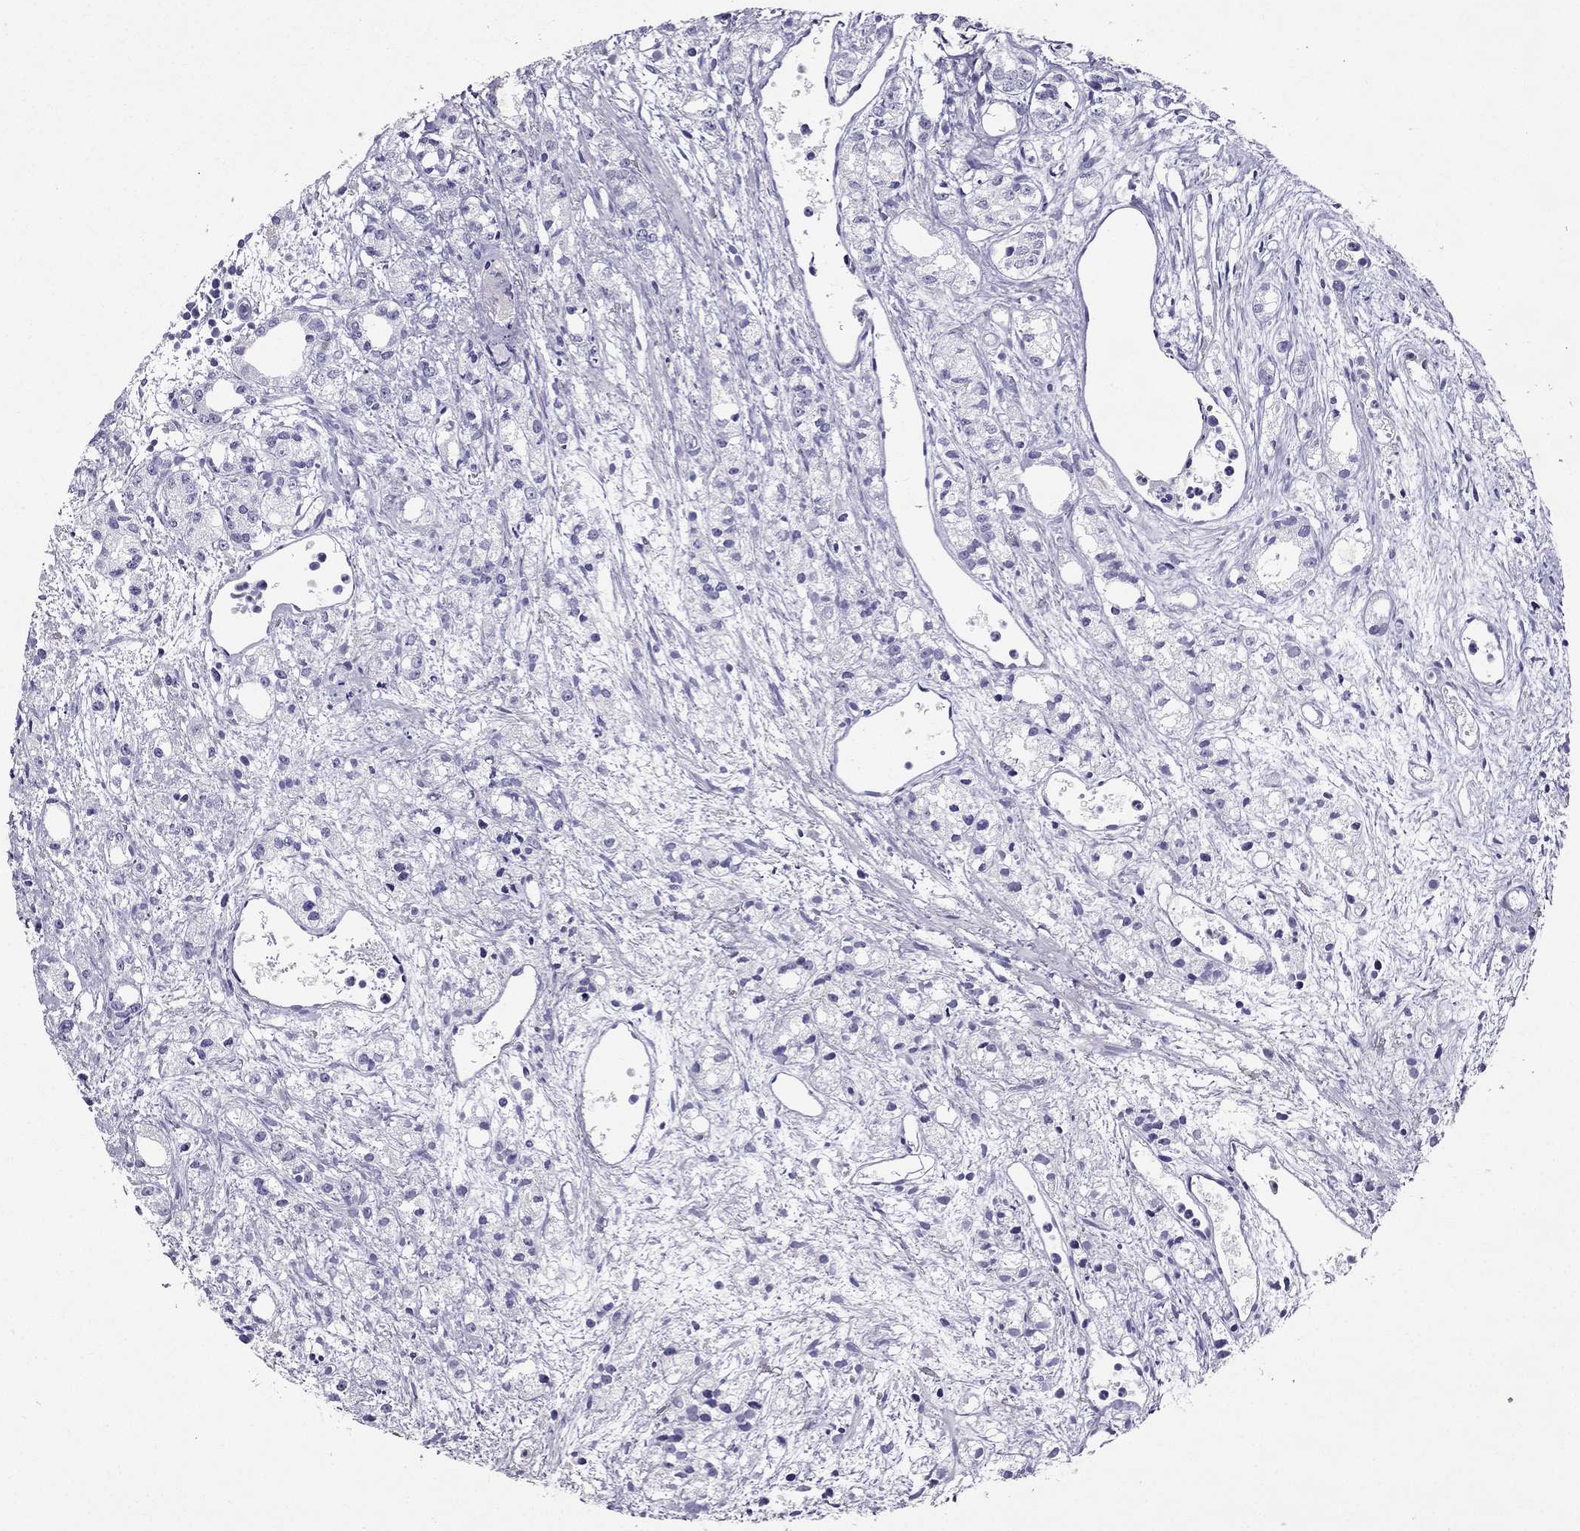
{"staining": {"intensity": "negative", "quantity": "none", "location": "none"}, "tissue": "prostate cancer", "cell_type": "Tumor cells", "image_type": "cancer", "snomed": [{"axis": "morphology", "description": "Adenocarcinoma, Medium grade"}, {"axis": "topography", "description": "Prostate"}], "caption": "Immunohistochemistry (IHC) image of neoplastic tissue: prostate cancer stained with DAB (3,3'-diaminobenzidine) reveals no significant protein staining in tumor cells.", "gene": "ZNF541", "patient": {"sex": "male", "age": 74}}